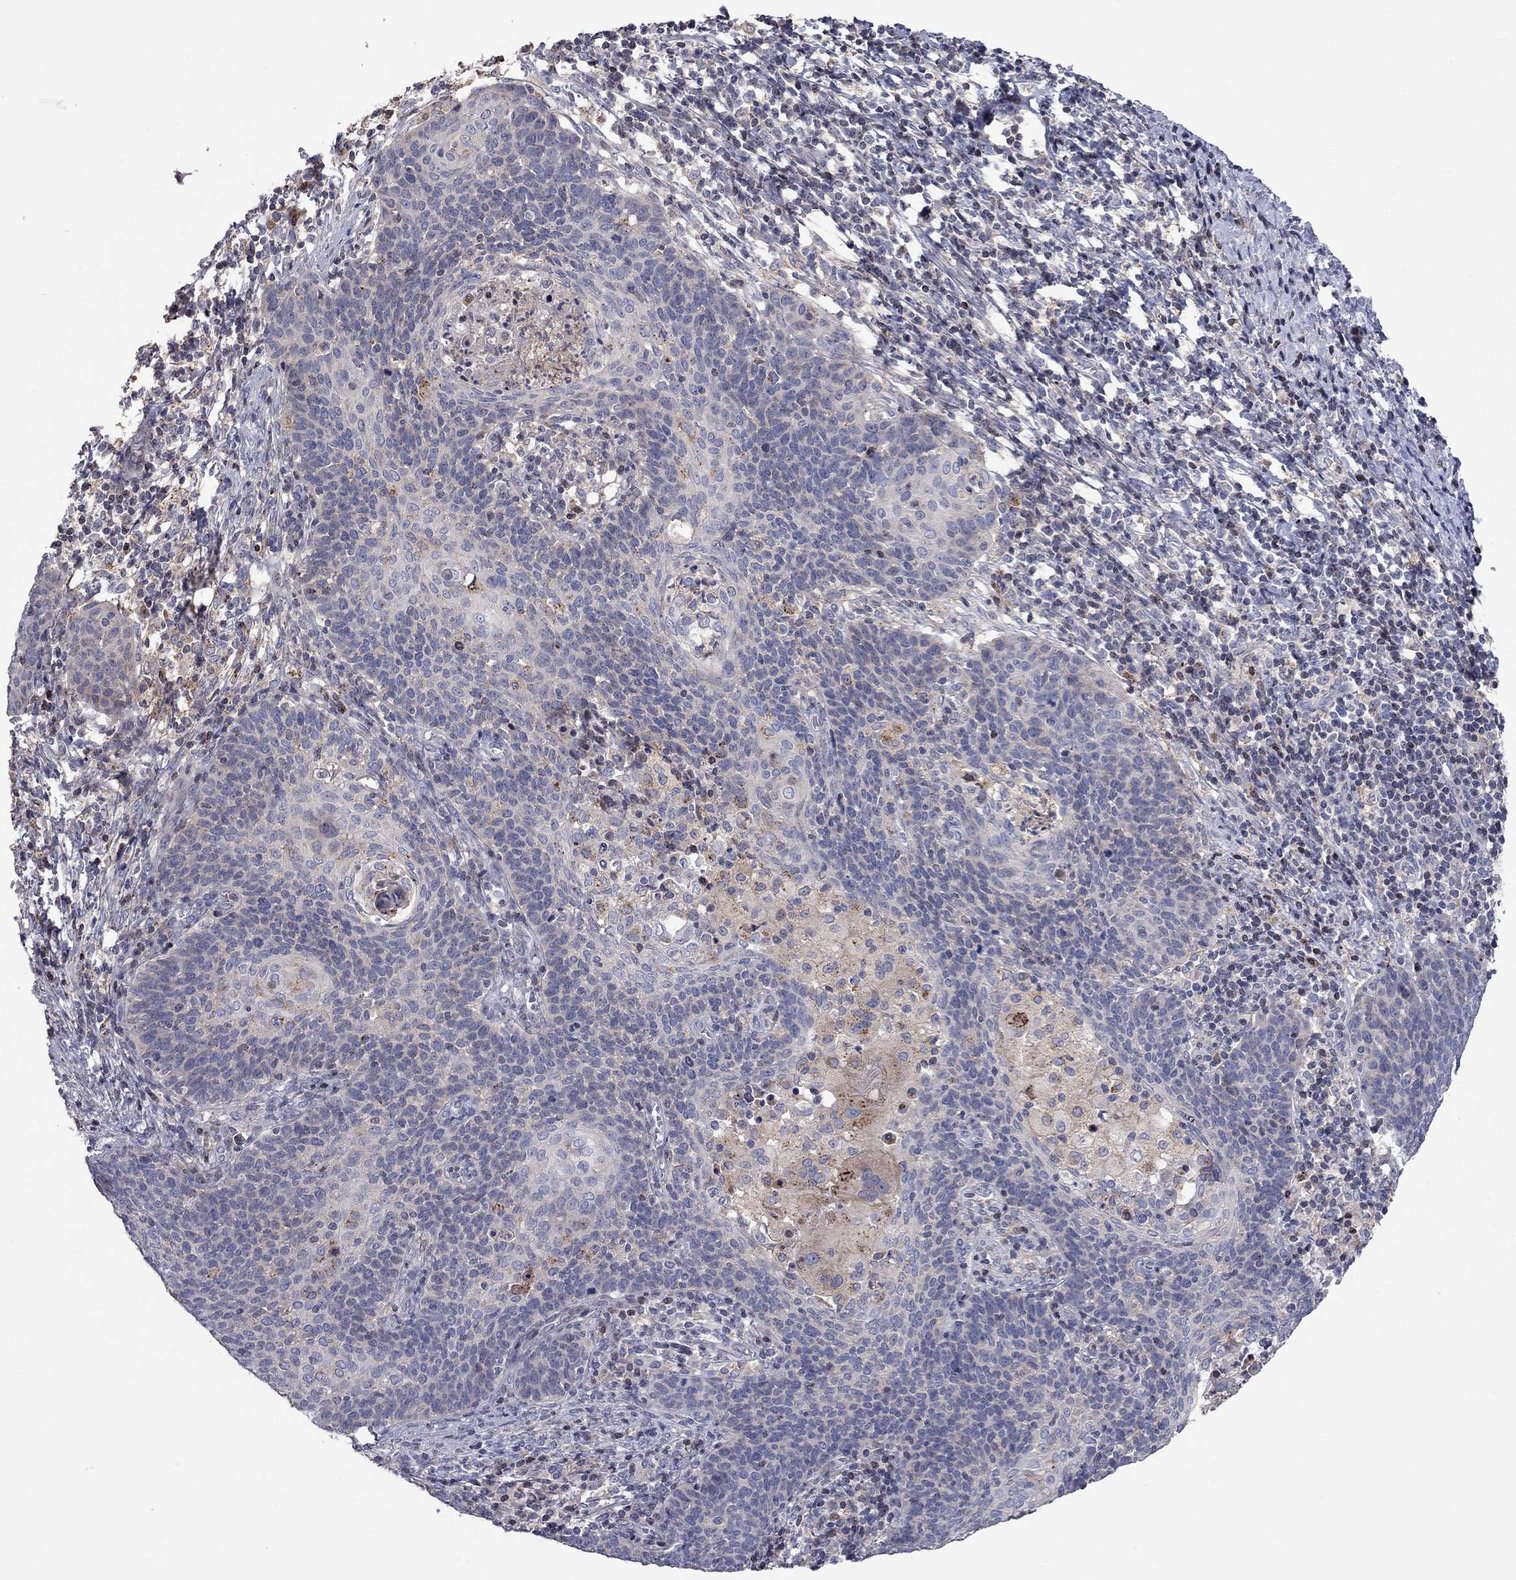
{"staining": {"intensity": "strong", "quantity": "<25%", "location": "cytoplasmic/membranous"}, "tissue": "cervical cancer", "cell_type": "Tumor cells", "image_type": "cancer", "snomed": [{"axis": "morphology", "description": "Squamous cell carcinoma, NOS"}, {"axis": "topography", "description": "Cervix"}], "caption": "An immunohistochemistry photomicrograph of tumor tissue is shown. Protein staining in brown highlights strong cytoplasmic/membranous positivity in squamous cell carcinoma (cervical) within tumor cells. Nuclei are stained in blue.", "gene": "ERN2", "patient": {"sex": "female", "age": 39}}